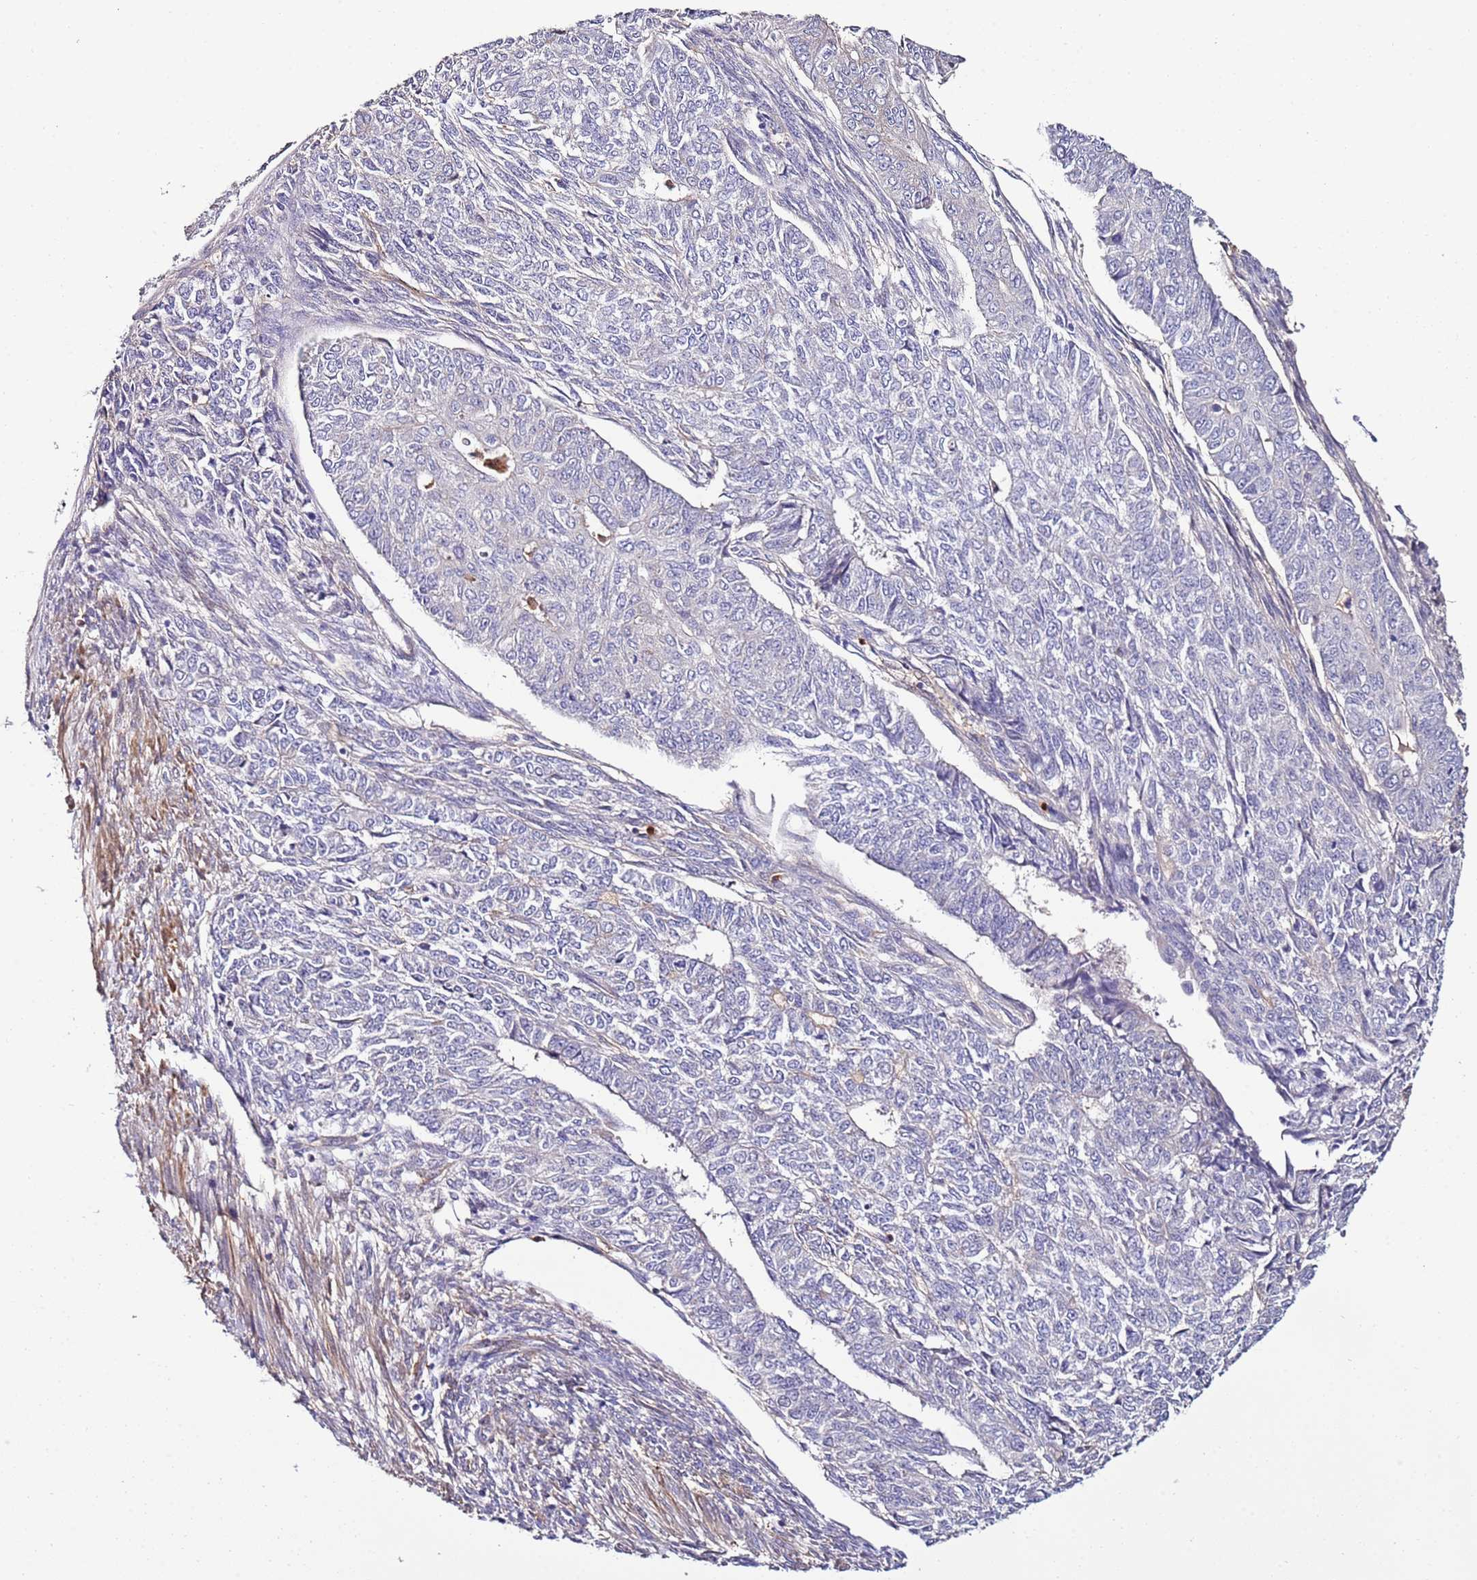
{"staining": {"intensity": "negative", "quantity": "none", "location": "none"}, "tissue": "endometrial cancer", "cell_type": "Tumor cells", "image_type": "cancer", "snomed": [{"axis": "morphology", "description": "Adenocarcinoma, NOS"}, {"axis": "topography", "description": "Endometrium"}], "caption": "Image shows no significant protein staining in tumor cells of endometrial cancer. (Stains: DAB (3,3'-diaminobenzidine) immunohistochemistry (IHC) with hematoxylin counter stain, Microscopy: brightfield microscopy at high magnification).", "gene": "FAM174C", "patient": {"sex": "female", "age": 32}}